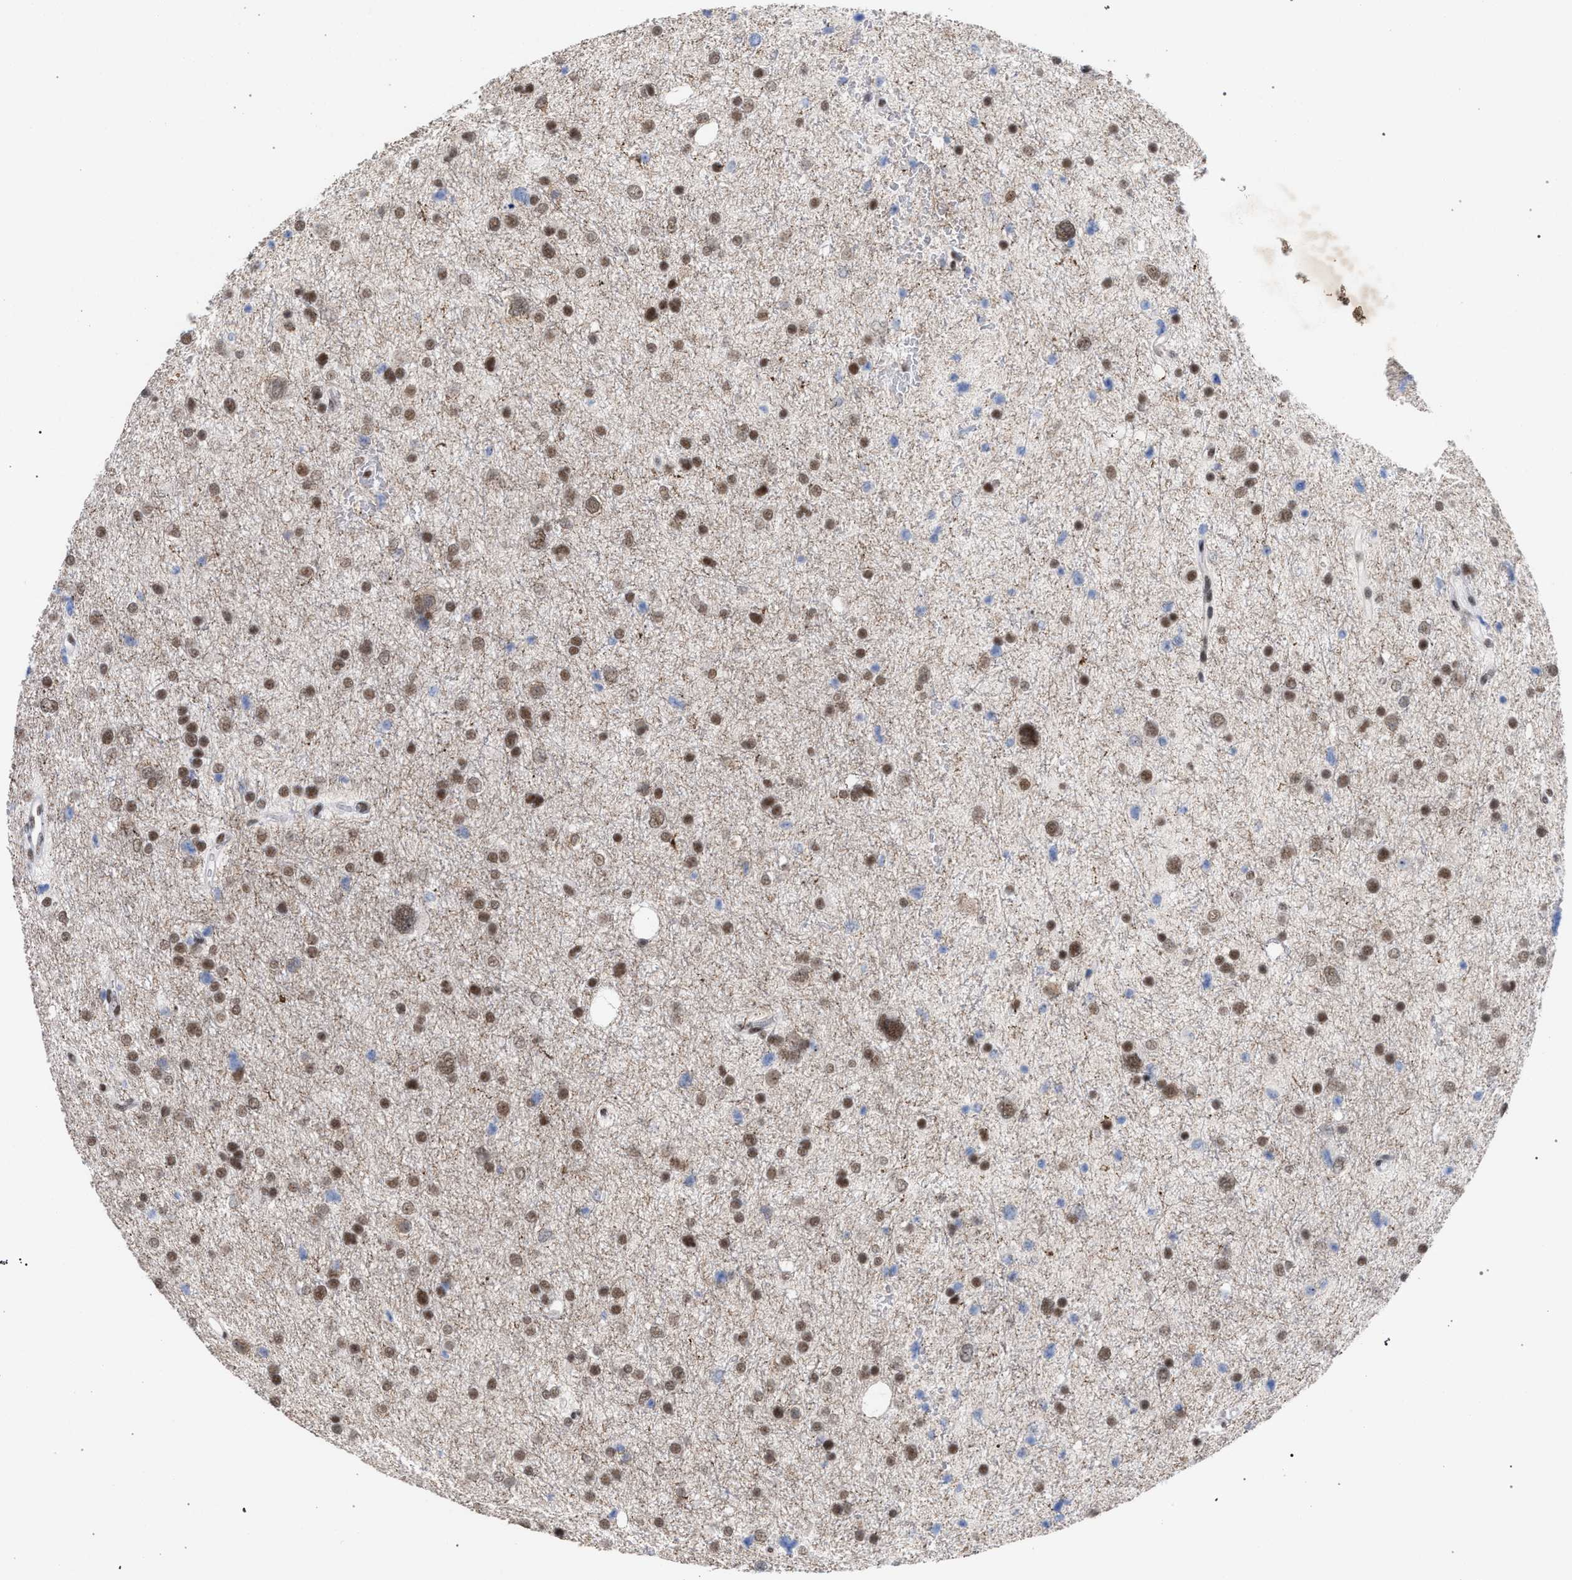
{"staining": {"intensity": "moderate", "quantity": ">75%", "location": "nuclear"}, "tissue": "glioma", "cell_type": "Tumor cells", "image_type": "cancer", "snomed": [{"axis": "morphology", "description": "Glioma, malignant, Low grade"}, {"axis": "topography", "description": "Brain"}], "caption": "Immunohistochemistry photomicrograph of neoplastic tissue: low-grade glioma (malignant) stained using immunohistochemistry (IHC) reveals medium levels of moderate protein expression localized specifically in the nuclear of tumor cells, appearing as a nuclear brown color.", "gene": "SCAF4", "patient": {"sex": "female", "age": 37}}